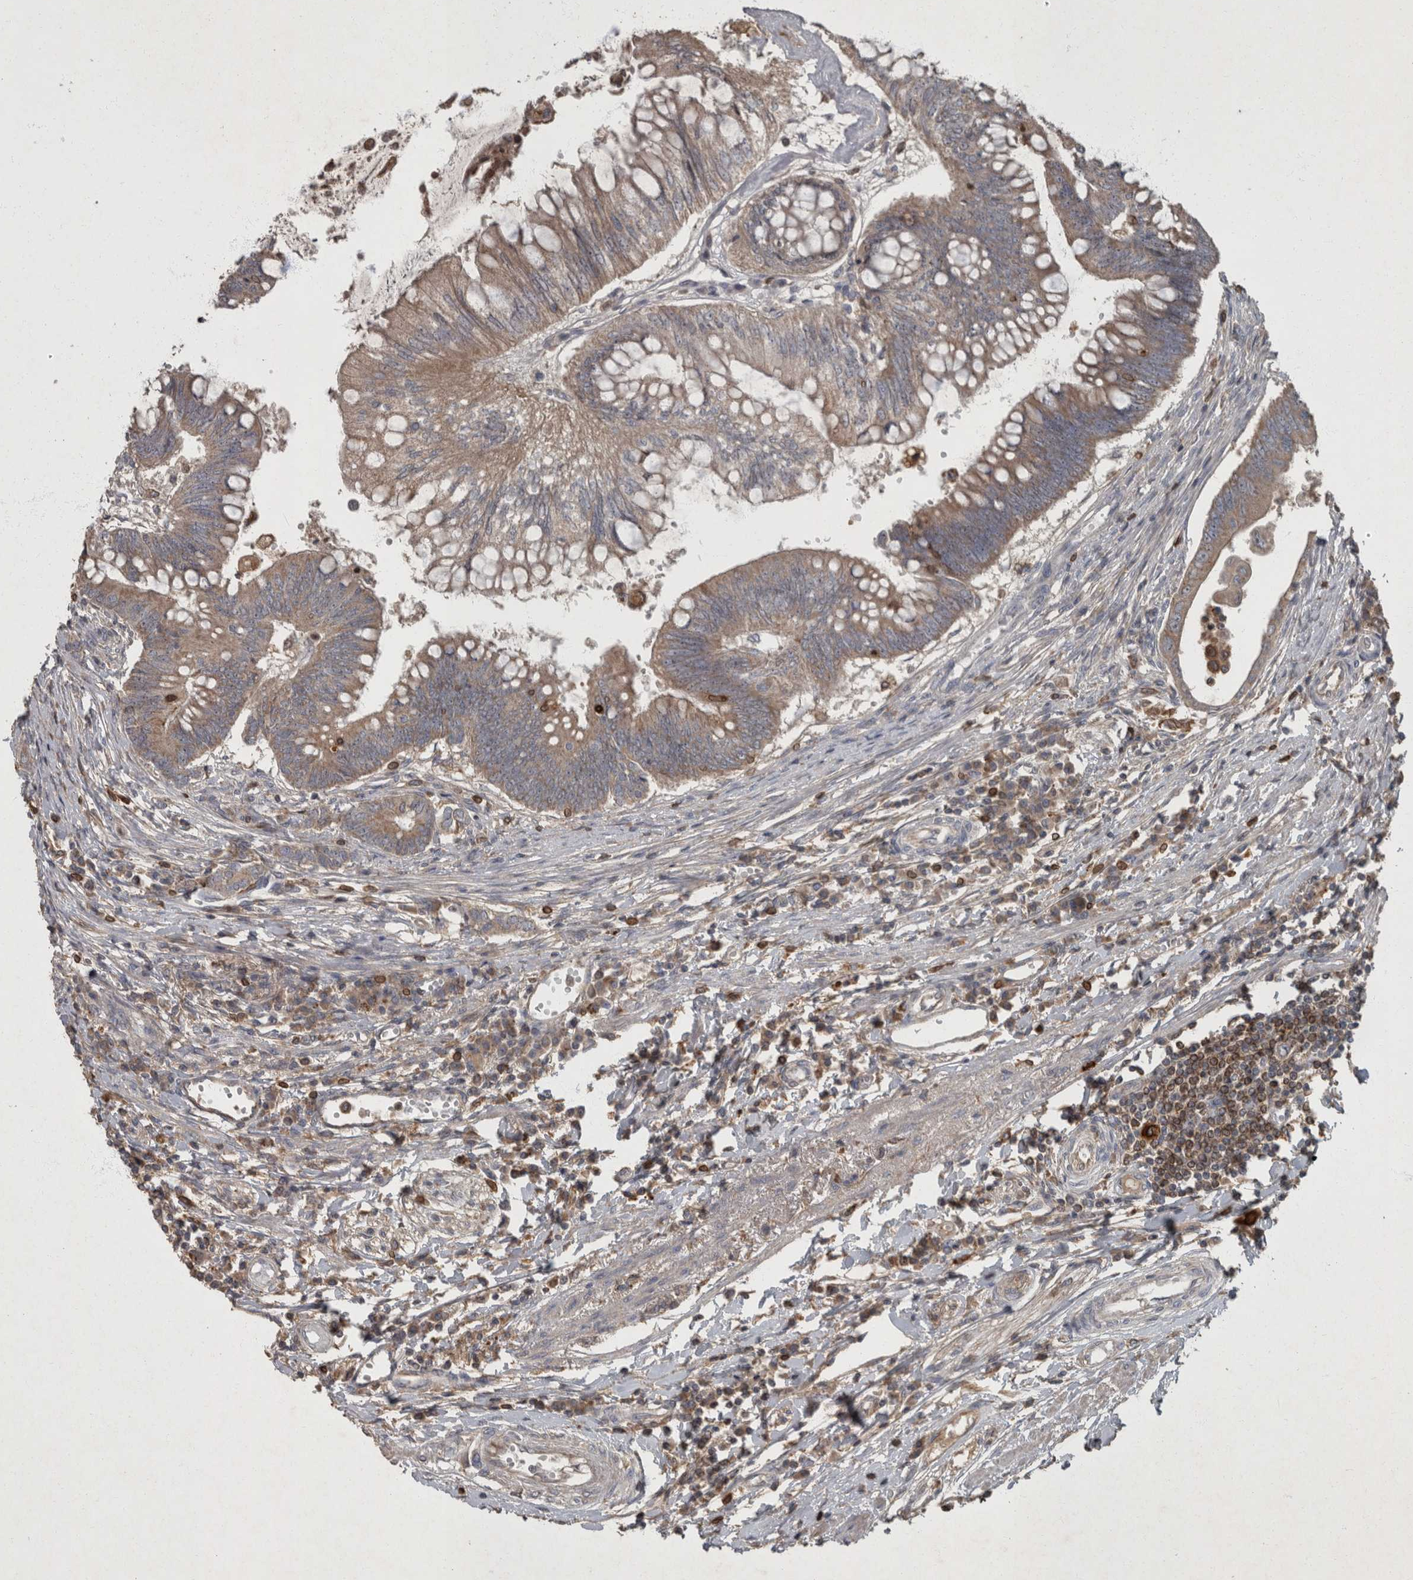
{"staining": {"intensity": "weak", "quantity": ">75%", "location": "cytoplasmic/membranous"}, "tissue": "colorectal cancer", "cell_type": "Tumor cells", "image_type": "cancer", "snomed": [{"axis": "morphology", "description": "Adenoma, NOS"}, {"axis": "morphology", "description": "Adenocarcinoma, NOS"}, {"axis": "topography", "description": "Colon"}], "caption": "High-magnification brightfield microscopy of adenocarcinoma (colorectal) stained with DAB (3,3'-diaminobenzidine) (brown) and counterstained with hematoxylin (blue). tumor cells exhibit weak cytoplasmic/membranous positivity is seen in approximately>75% of cells. The staining was performed using DAB (3,3'-diaminobenzidine) to visualize the protein expression in brown, while the nuclei were stained in blue with hematoxylin (Magnification: 20x).", "gene": "PPP1R3C", "patient": {"sex": "male", "age": 79}}